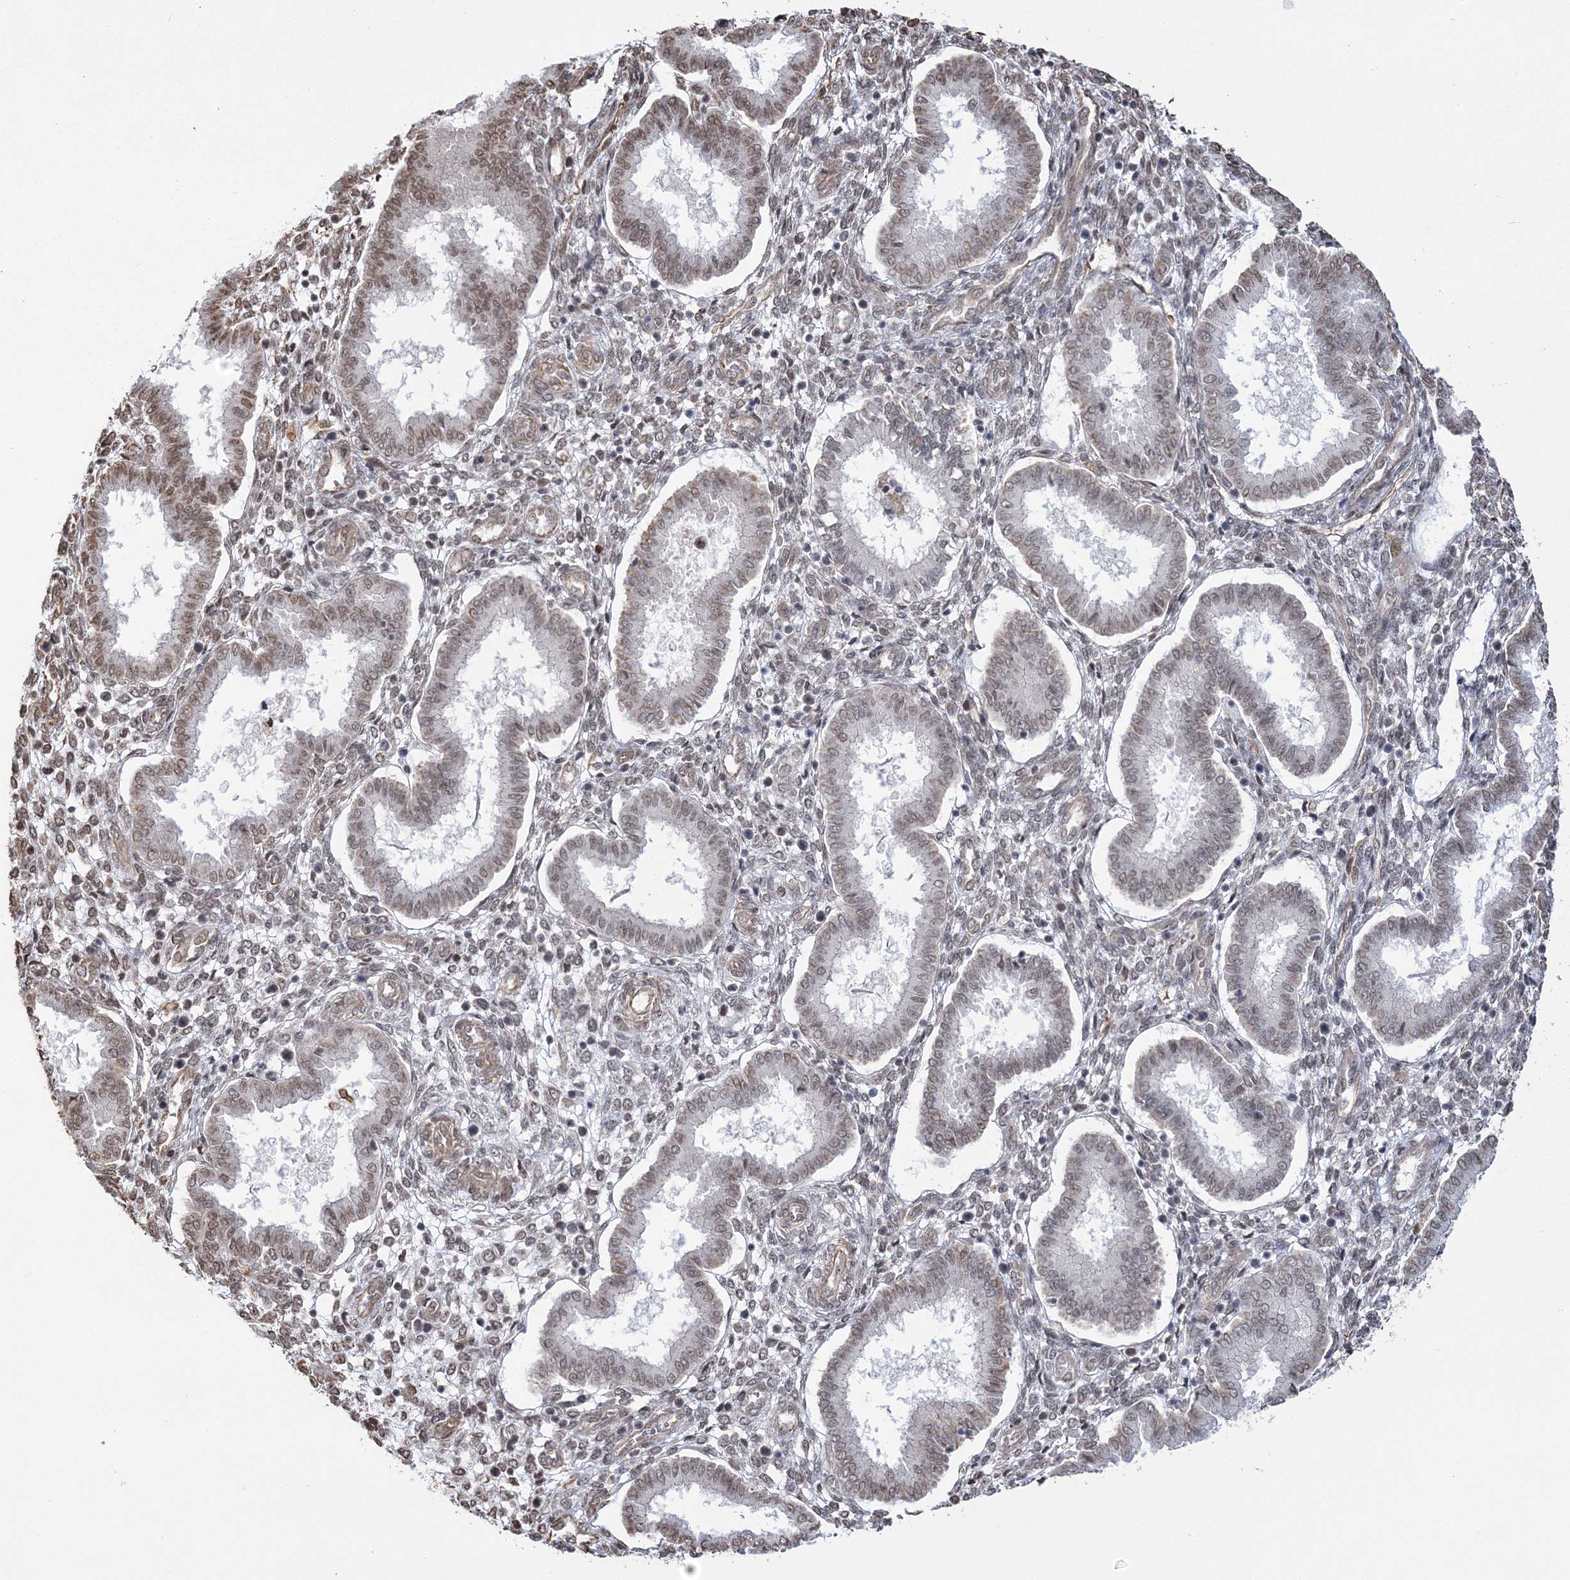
{"staining": {"intensity": "moderate", "quantity": "25%-75%", "location": "cytoplasmic/membranous,nuclear"}, "tissue": "endometrium", "cell_type": "Cells in endometrial stroma", "image_type": "normal", "snomed": [{"axis": "morphology", "description": "Normal tissue, NOS"}, {"axis": "topography", "description": "Endometrium"}], "caption": "DAB immunohistochemical staining of normal endometrium exhibits moderate cytoplasmic/membranous,nuclear protein positivity in about 25%-75% of cells in endometrial stroma. Nuclei are stained in blue.", "gene": "ATP11B", "patient": {"sex": "female", "age": 24}}